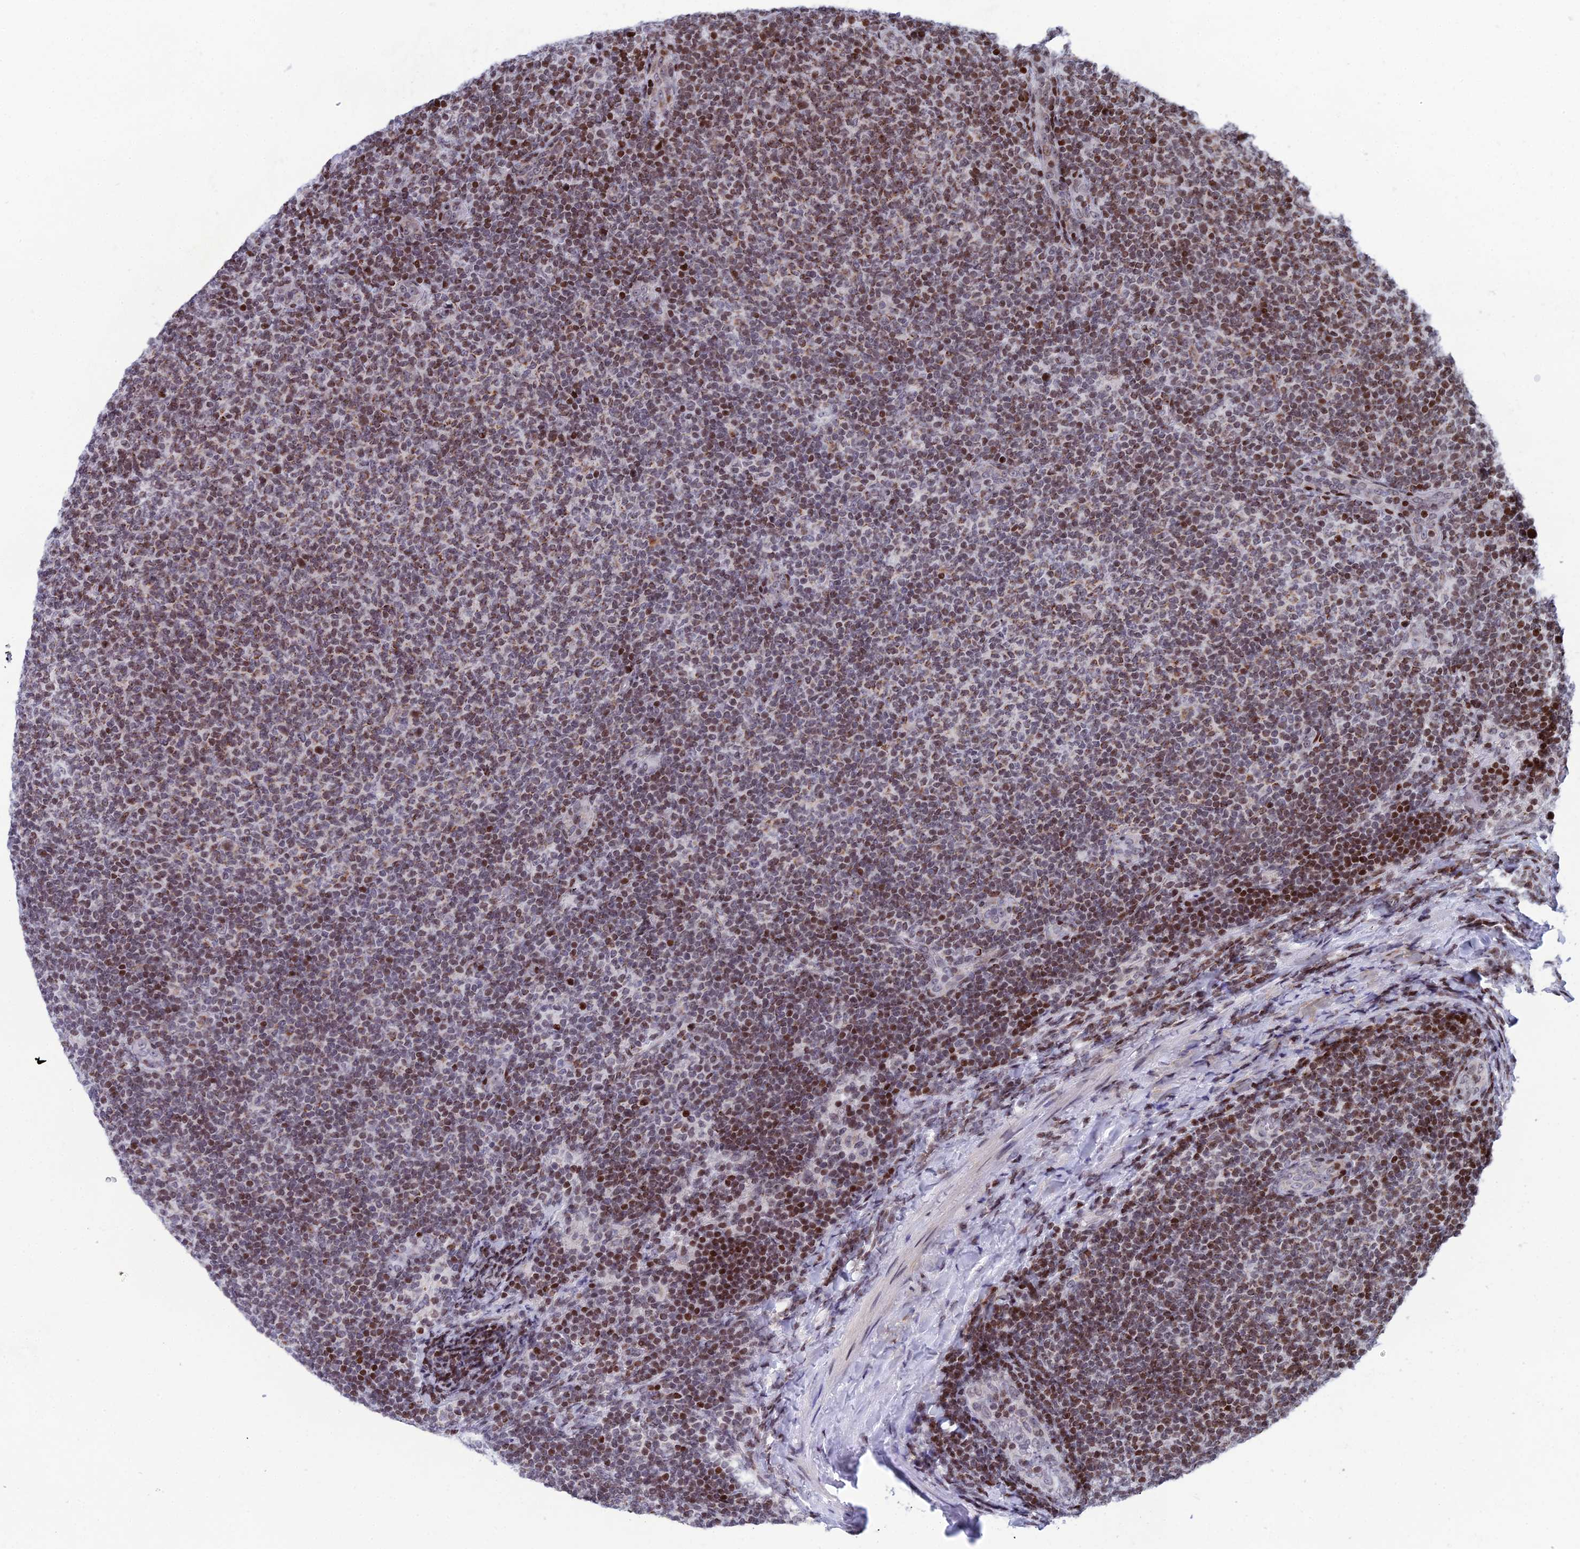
{"staining": {"intensity": "moderate", "quantity": ">75%", "location": "cytoplasmic/membranous,nuclear"}, "tissue": "lymphoma", "cell_type": "Tumor cells", "image_type": "cancer", "snomed": [{"axis": "morphology", "description": "Malignant lymphoma, non-Hodgkin's type, Low grade"}, {"axis": "topography", "description": "Lymph node"}], "caption": "Low-grade malignant lymphoma, non-Hodgkin's type was stained to show a protein in brown. There is medium levels of moderate cytoplasmic/membranous and nuclear staining in about >75% of tumor cells.", "gene": "AFF3", "patient": {"sex": "male", "age": 66}}